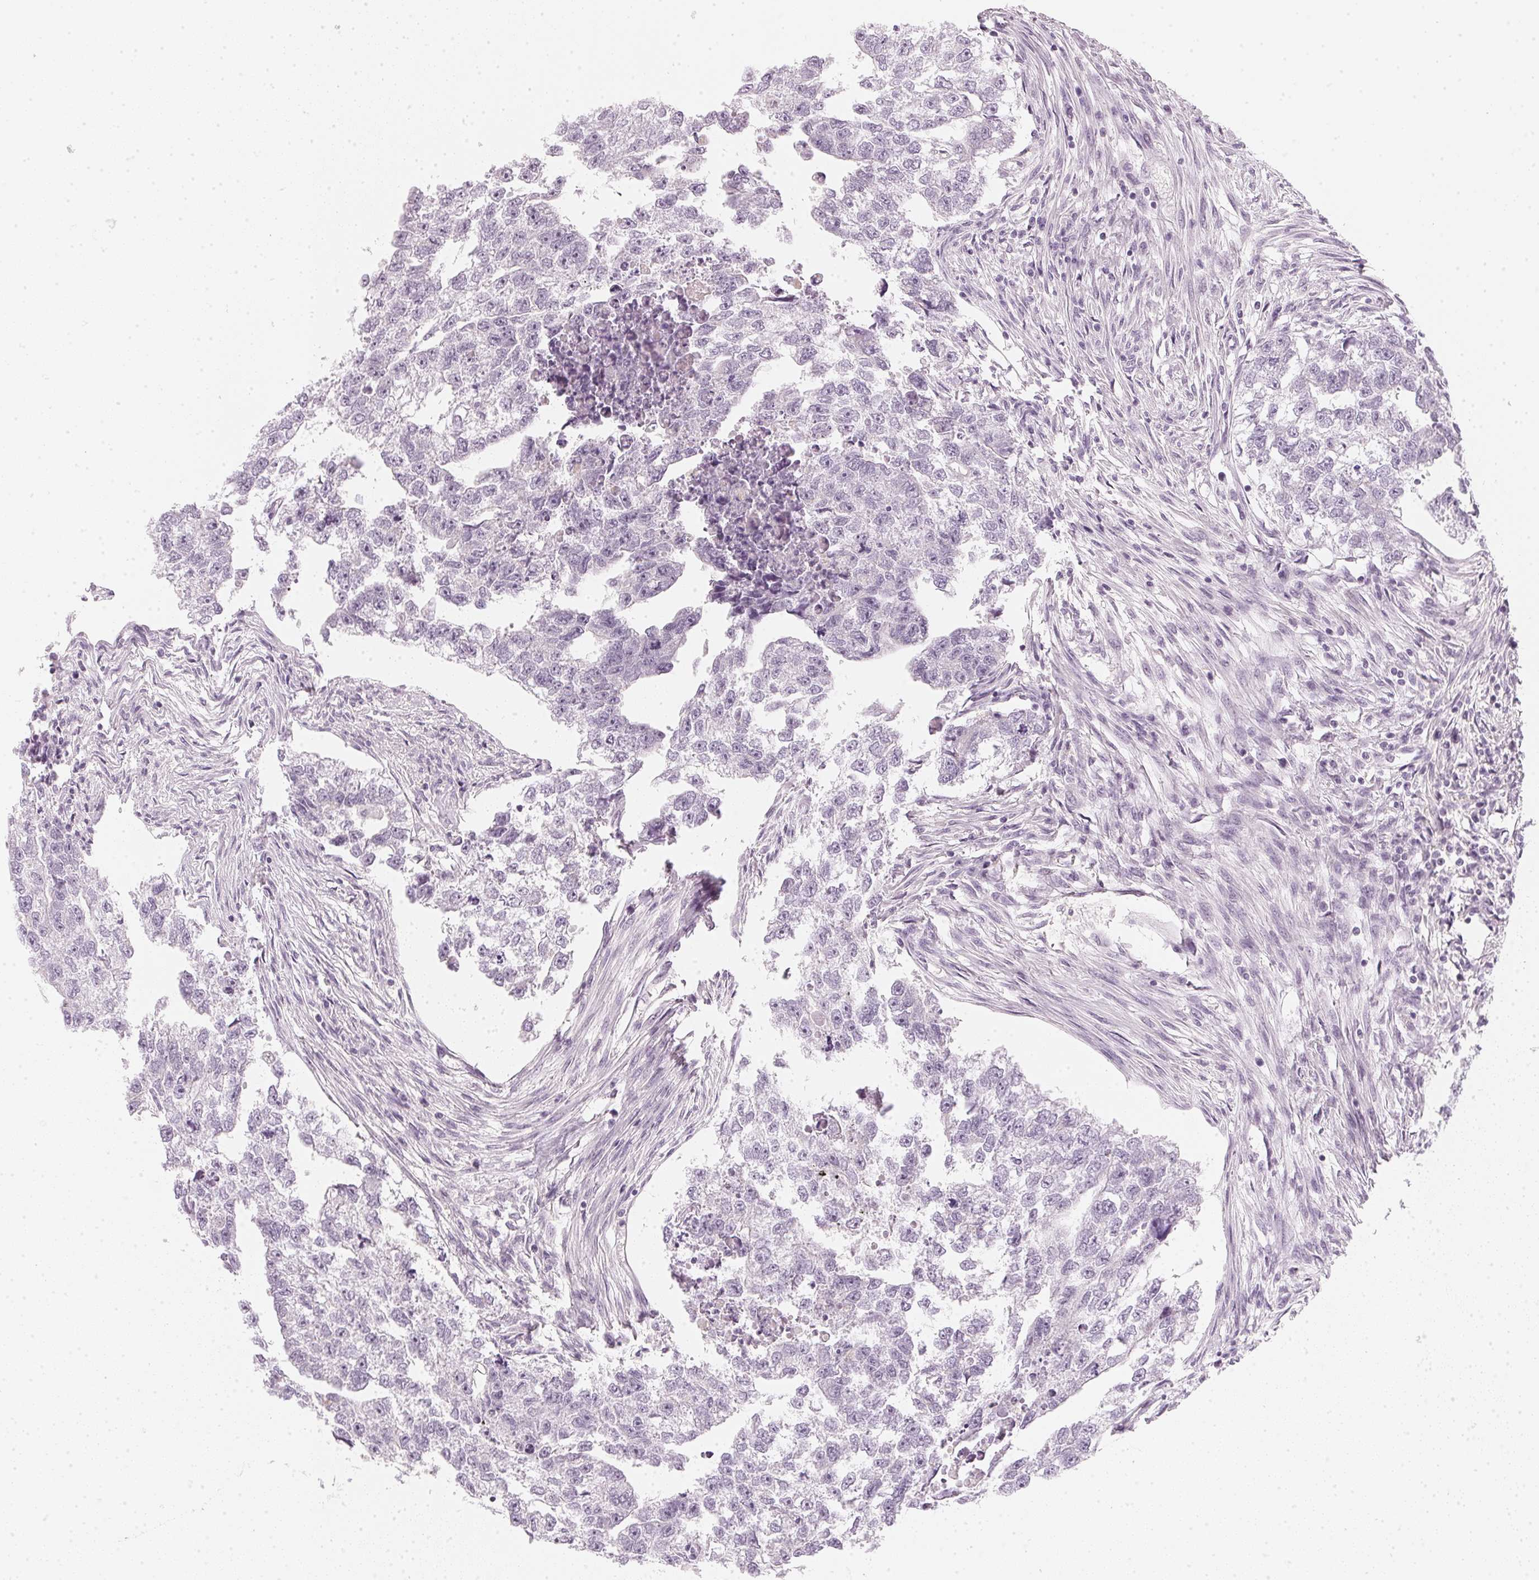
{"staining": {"intensity": "negative", "quantity": "none", "location": "none"}, "tissue": "testis cancer", "cell_type": "Tumor cells", "image_type": "cancer", "snomed": [{"axis": "morphology", "description": "Carcinoma, Embryonal, NOS"}, {"axis": "morphology", "description": "Teratoma, malignant, NOS"}, {"axis": "topography", "description": "Testis"}], "caption": "Human testis cancer stained for a protein using immunohistochemistry exhibits no staining in tumor cells.", "gene": "CHST4", "patient": {"sex": "male", "age": 44}}